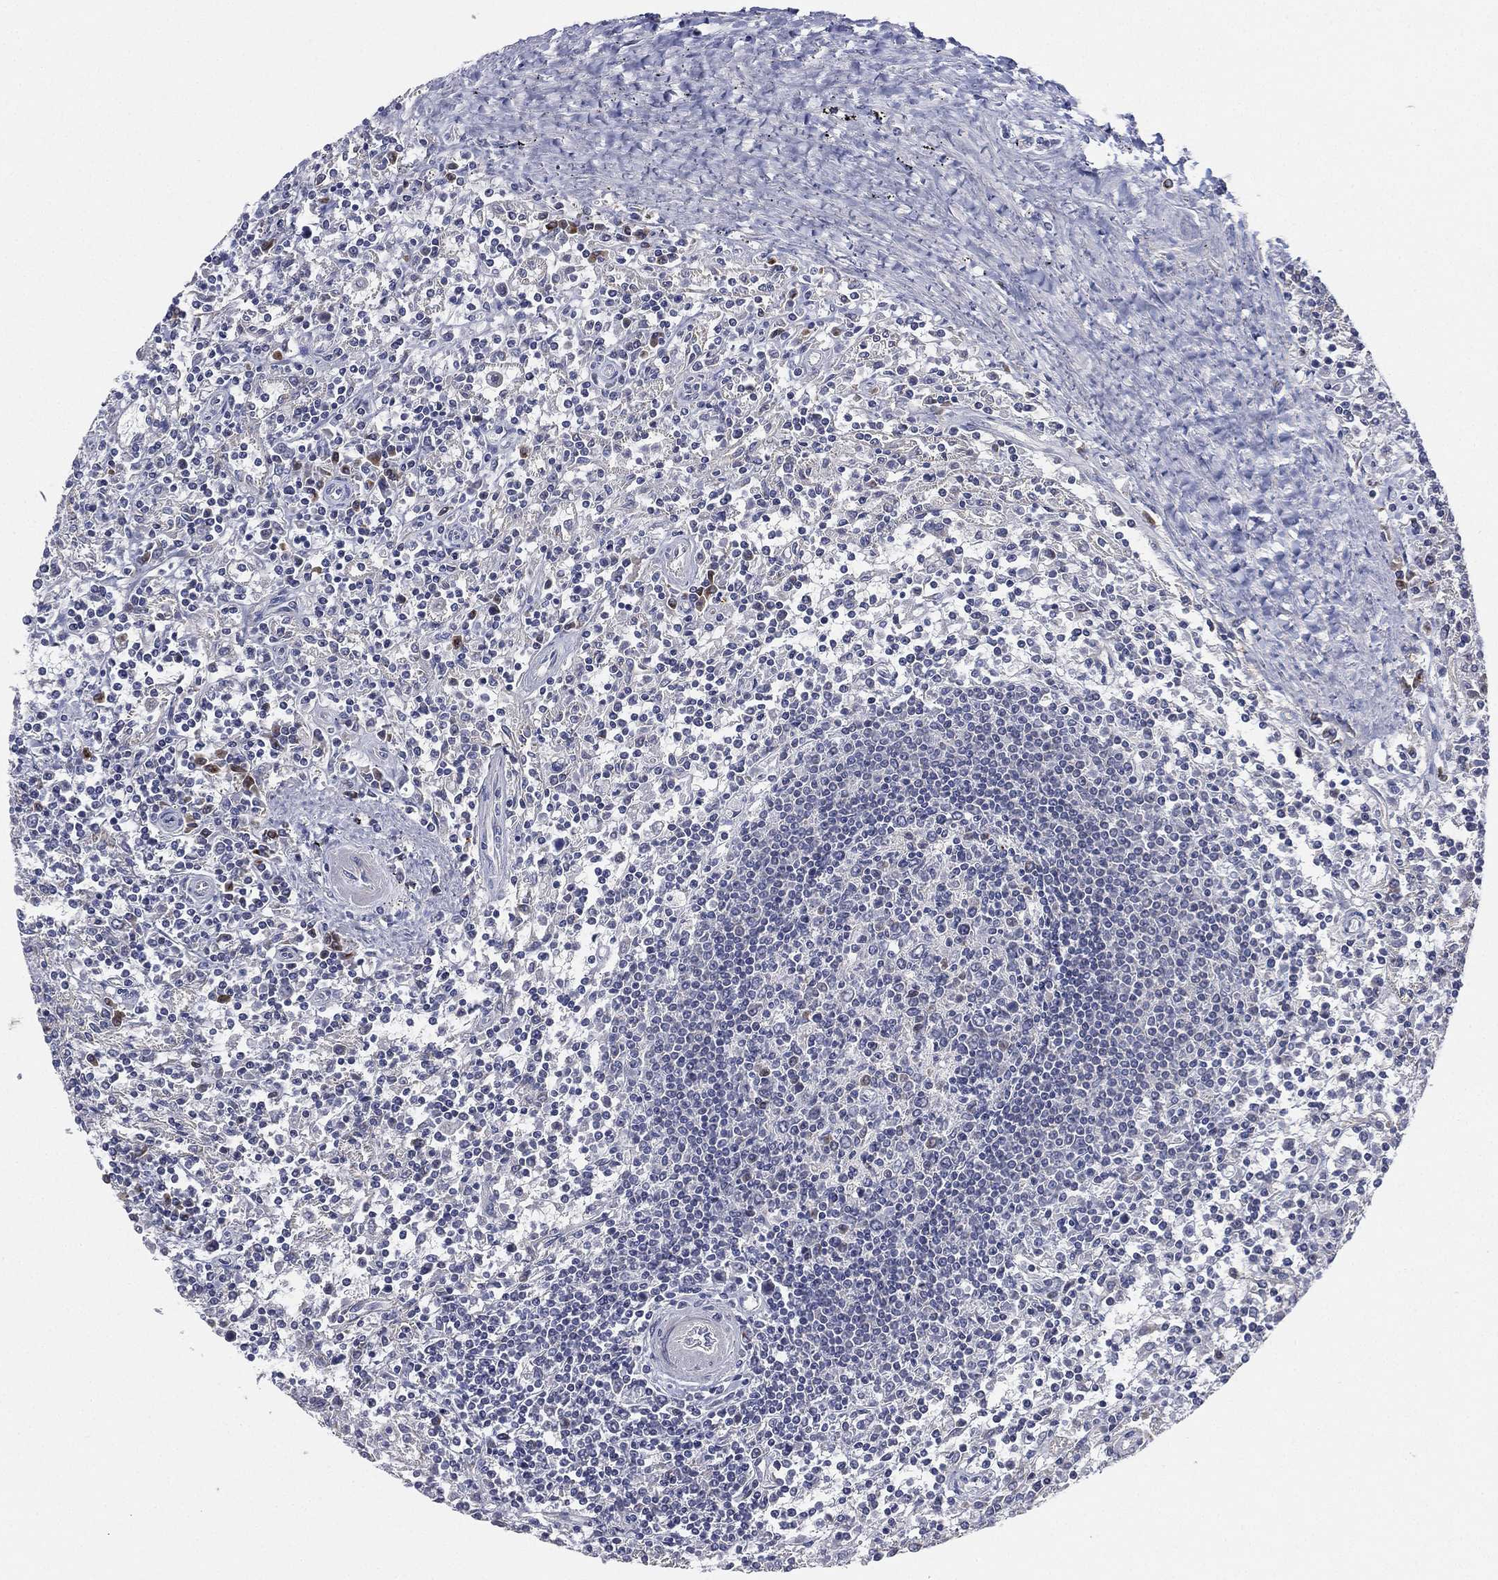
{"staining": {"intensity": "negative", "quantity": "none", "location": "none"}, "tissue": "lymphoma", "cell_type": "Tumor cells", "image_type": "cancer", "snomed": [{"axis": "morphology", "description": "Malignant lymphoma, non-Hodgkin's type, Low grade"}, {"axis": "topography", "description": "Spleen"}], "caption": "Tumor cells show no significant staining in lymphoma.", "gene": "ATP8A2", "patient": {"sex": "male", "age": 62}}